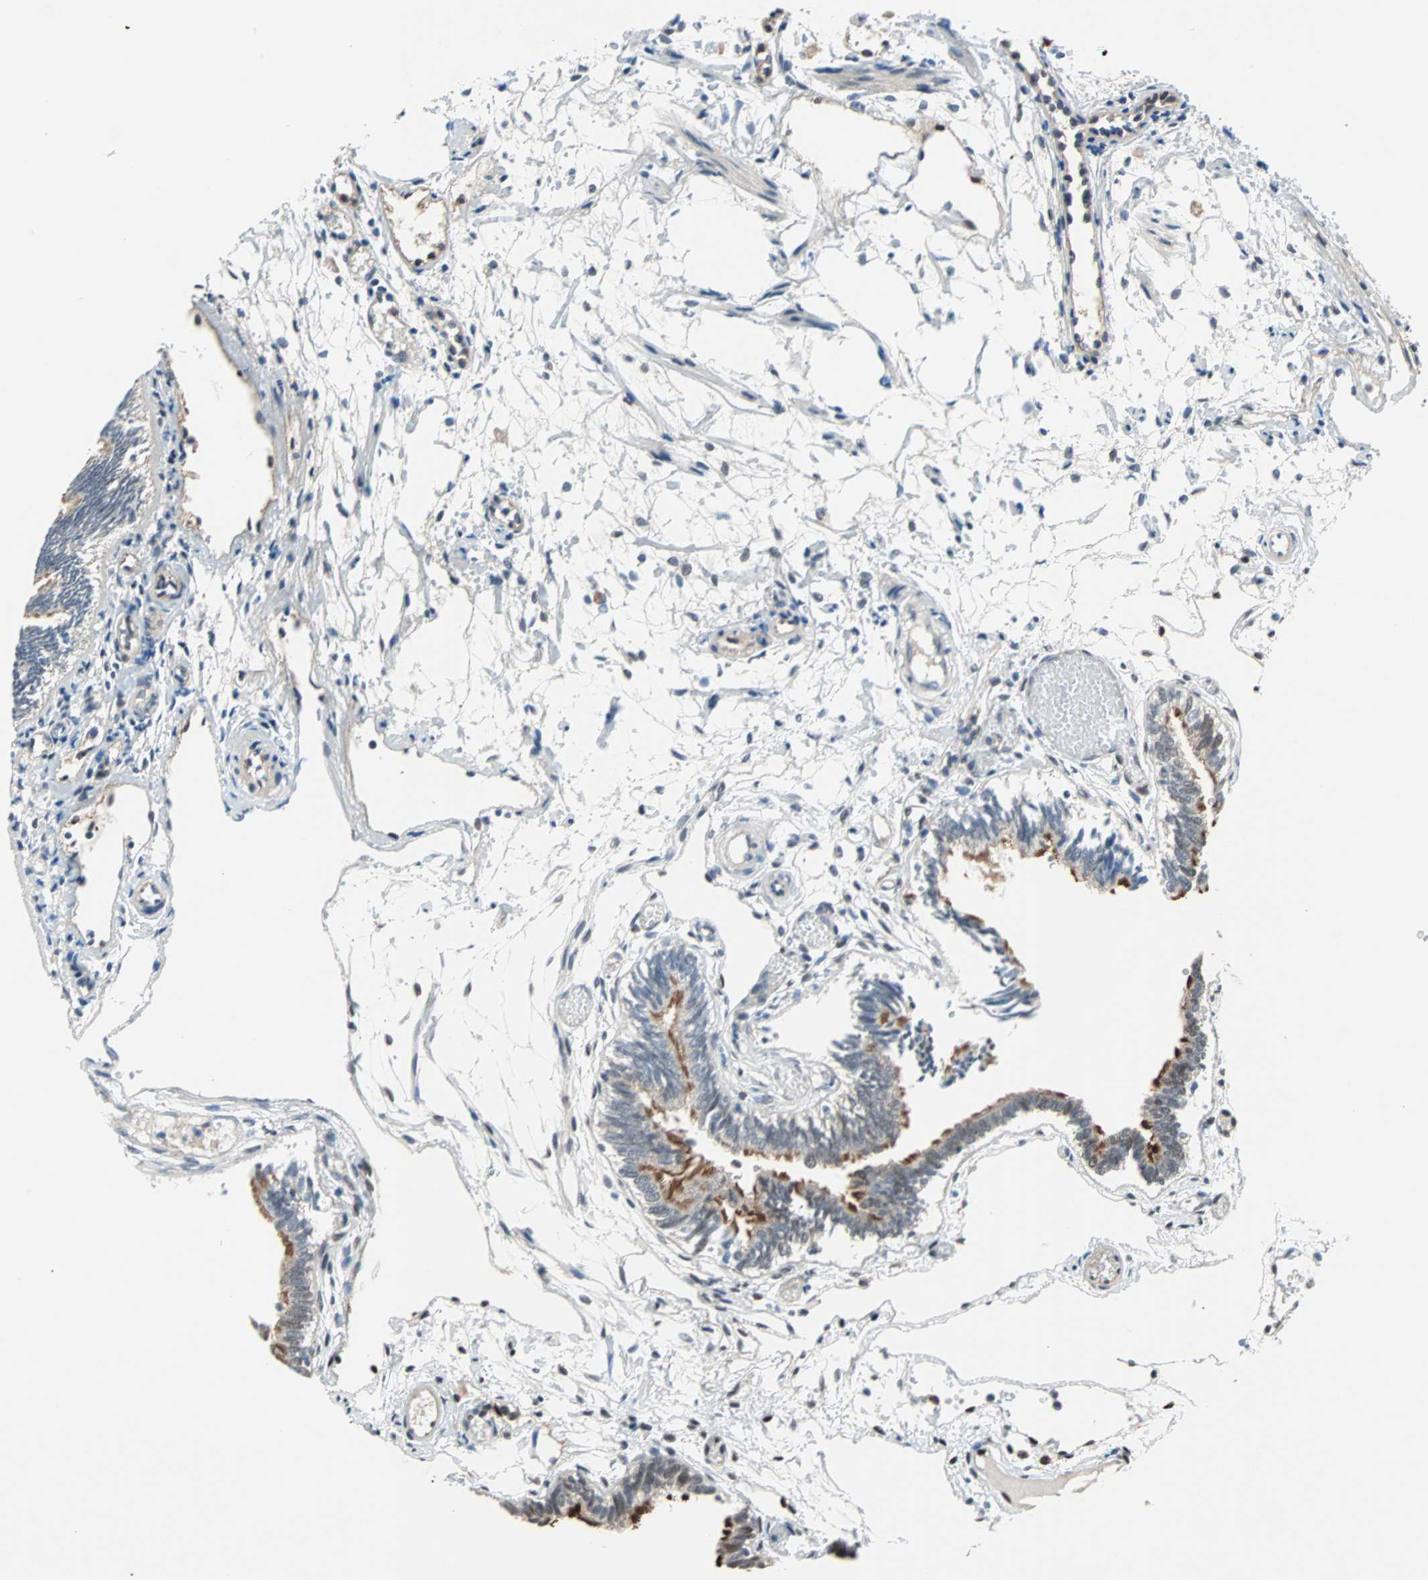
{"staining": {"intensity": "strong", "quantity": ">75%", "location": "cytoplasmic/membranous,nuclear"}, "tissue": "fallopian tube", "cell_type": "Glandular cells", "image_type": "normal", "snomed": [{"axis": "morphology", "description": "Normal tissue, NOS"}, {"axis": "topography", "description": "Fallopian tube"}], "caption": "Glandular cells display high levels of strong cytoplasmic/membranous,nuclear staining in about >75% of cells in benign fallopian tube. (Brightfield microscopy of DAB IHC at high magnification).", "gene": "WWTR1", "patient": {"sex": "female", "age": 29}}